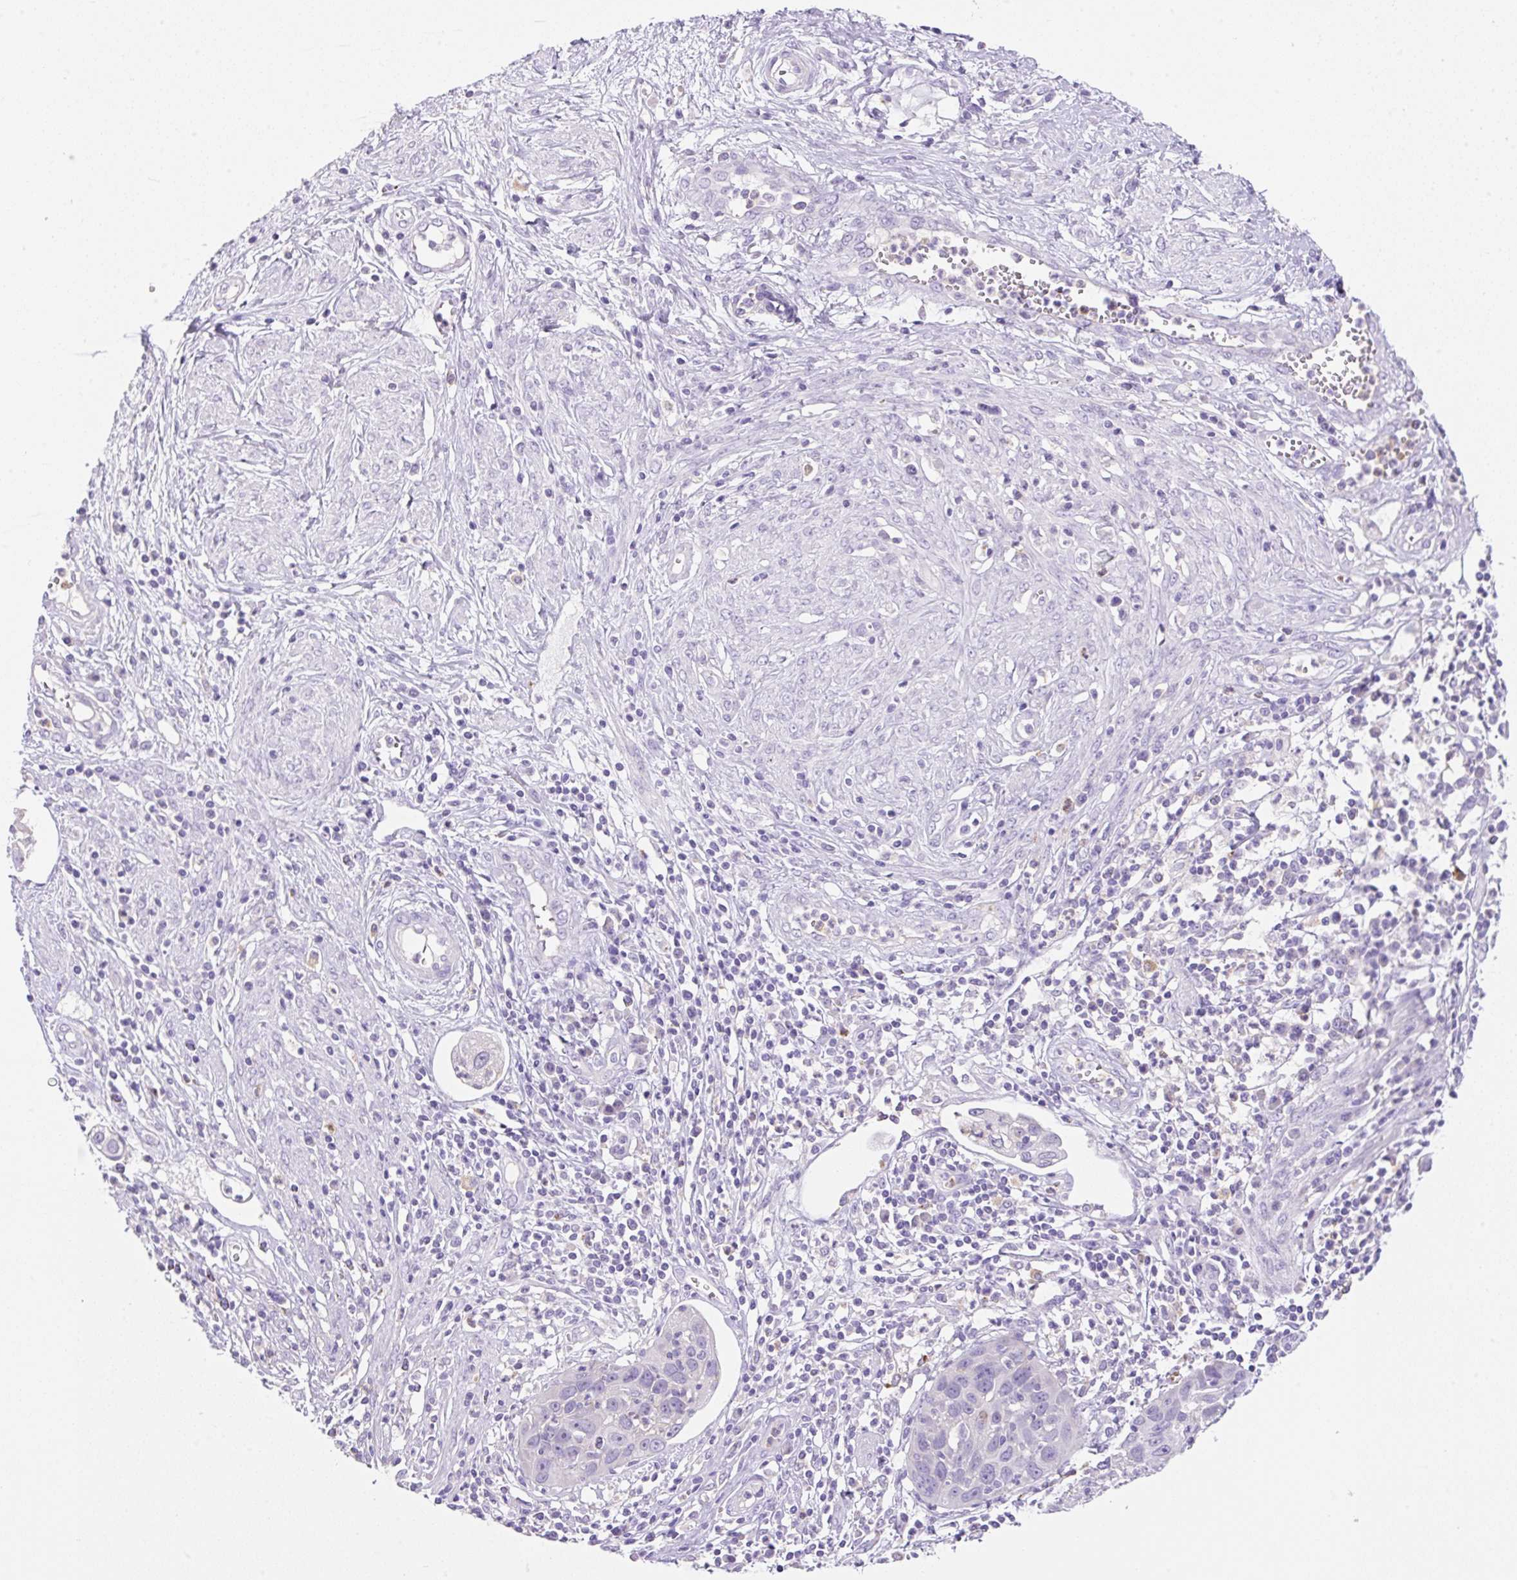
{"staining": {"intensity": "negative", "quantity": "none", "location": "none"}, "tissue": "cervical cancer", "cell_type": "Tumor cells", "image_type": "cancer", "snomed": [{"axis": "morphology", "description": "Squamous cell carcinoma, NOS"}, {"axis": "topography", "description": "Cervix"}], "caption": "IHC photomicrograph of cervical cancer stained for a protein (brown), which reveals no staining in tumor cells.", "gene": "TDRD15", "patient": {"sex": "female", "age": 36}}